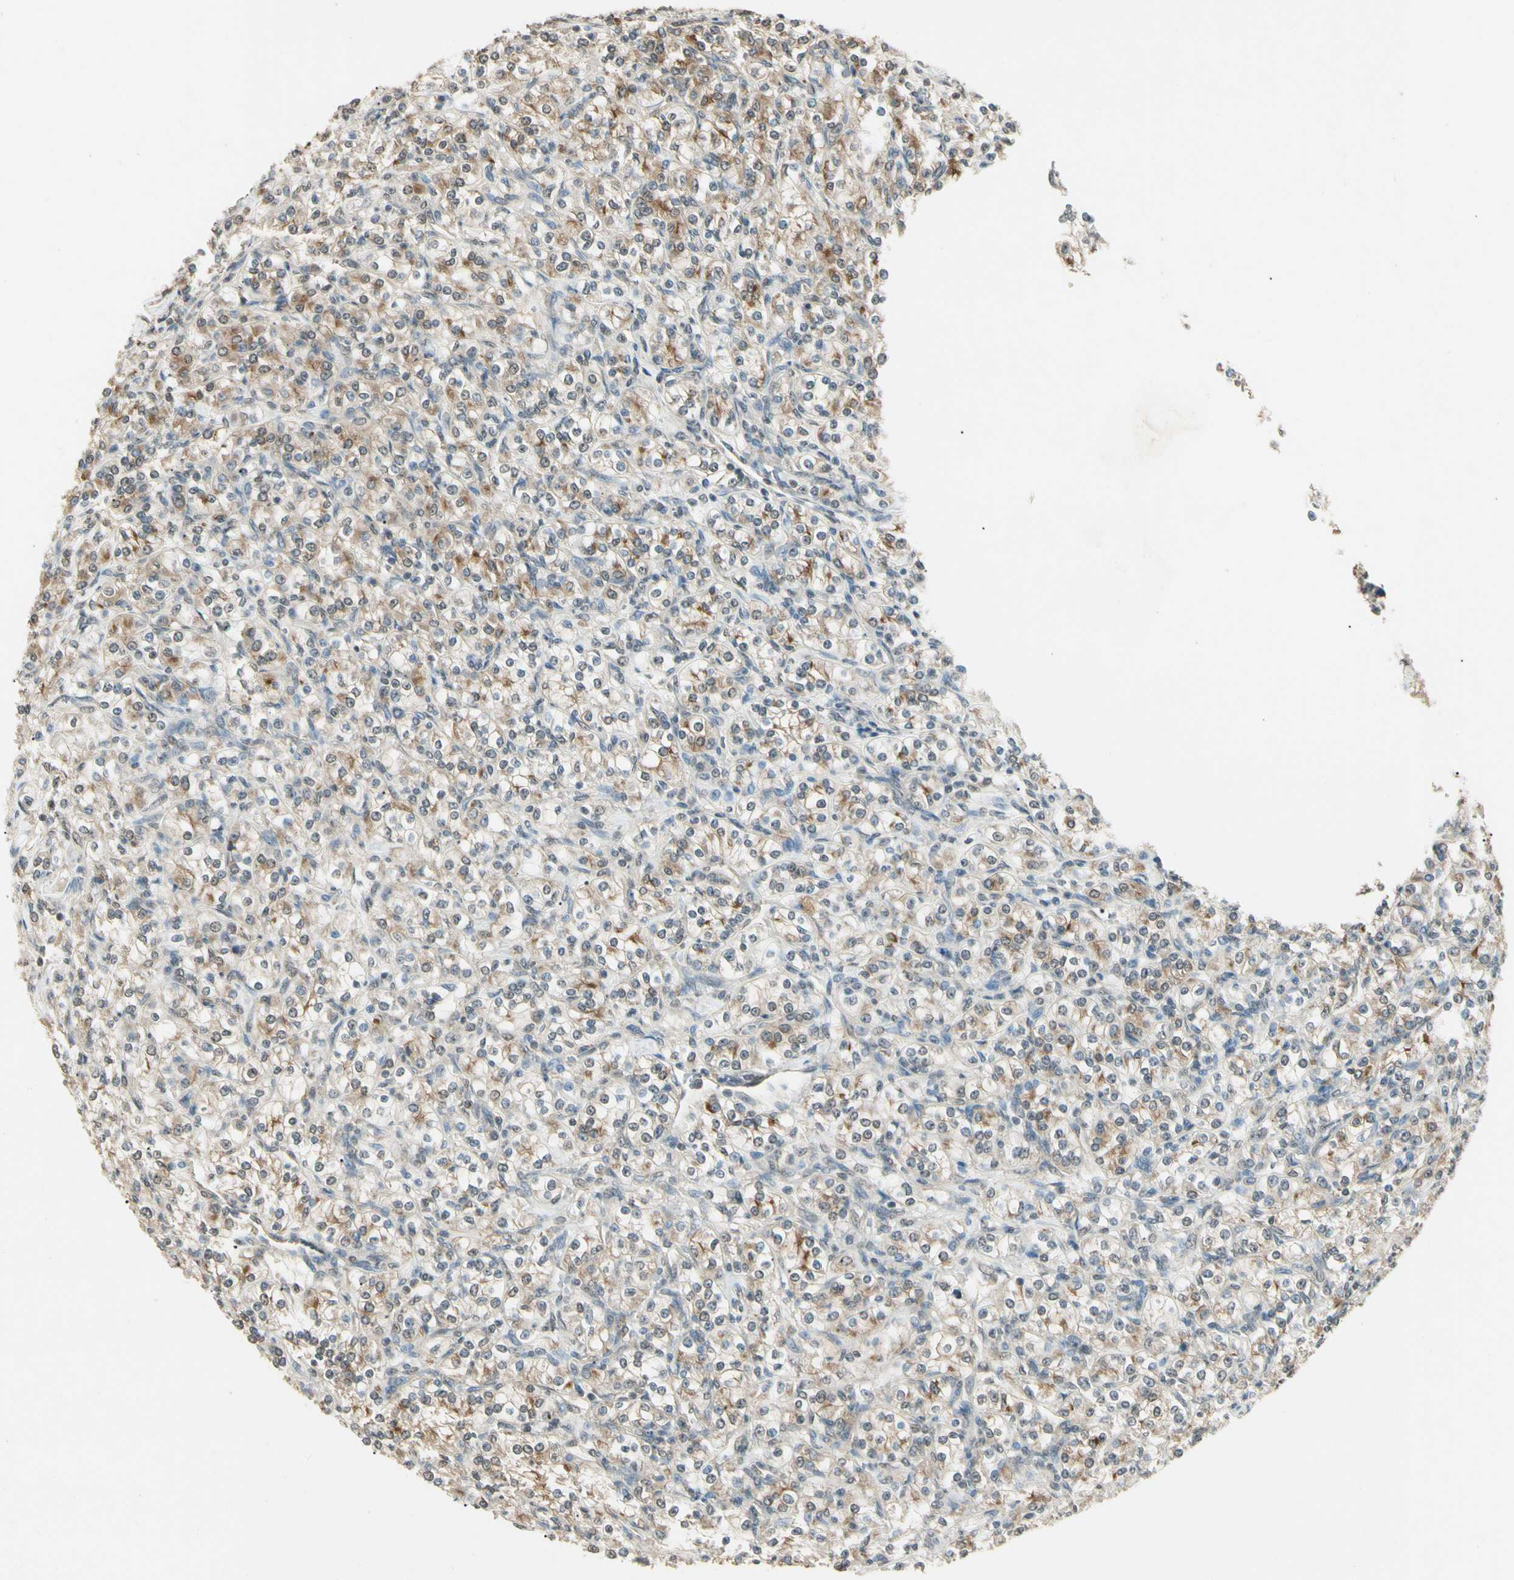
{"staining": {"intensity": "weak", "quantity": "25%-75%", "location": "cytoplasmic/membranous"}, "tissue": "renal cancer", "cell_type": "Tumor cells", "image_type": "cancer", "snomed": [{"axis": "morphology", "description": "Adenocarcinoma, NOS"}, {"axis": "topography", "description": "Kidney"}], "caption": "Protein staining displays weak cytoplasmic/membranous positivity in about 25%-75% of tumor cells in renal cancer (adenocarcinoma).", "gene": "SGCA", "patient": {"sex": "male", "age": 77}}